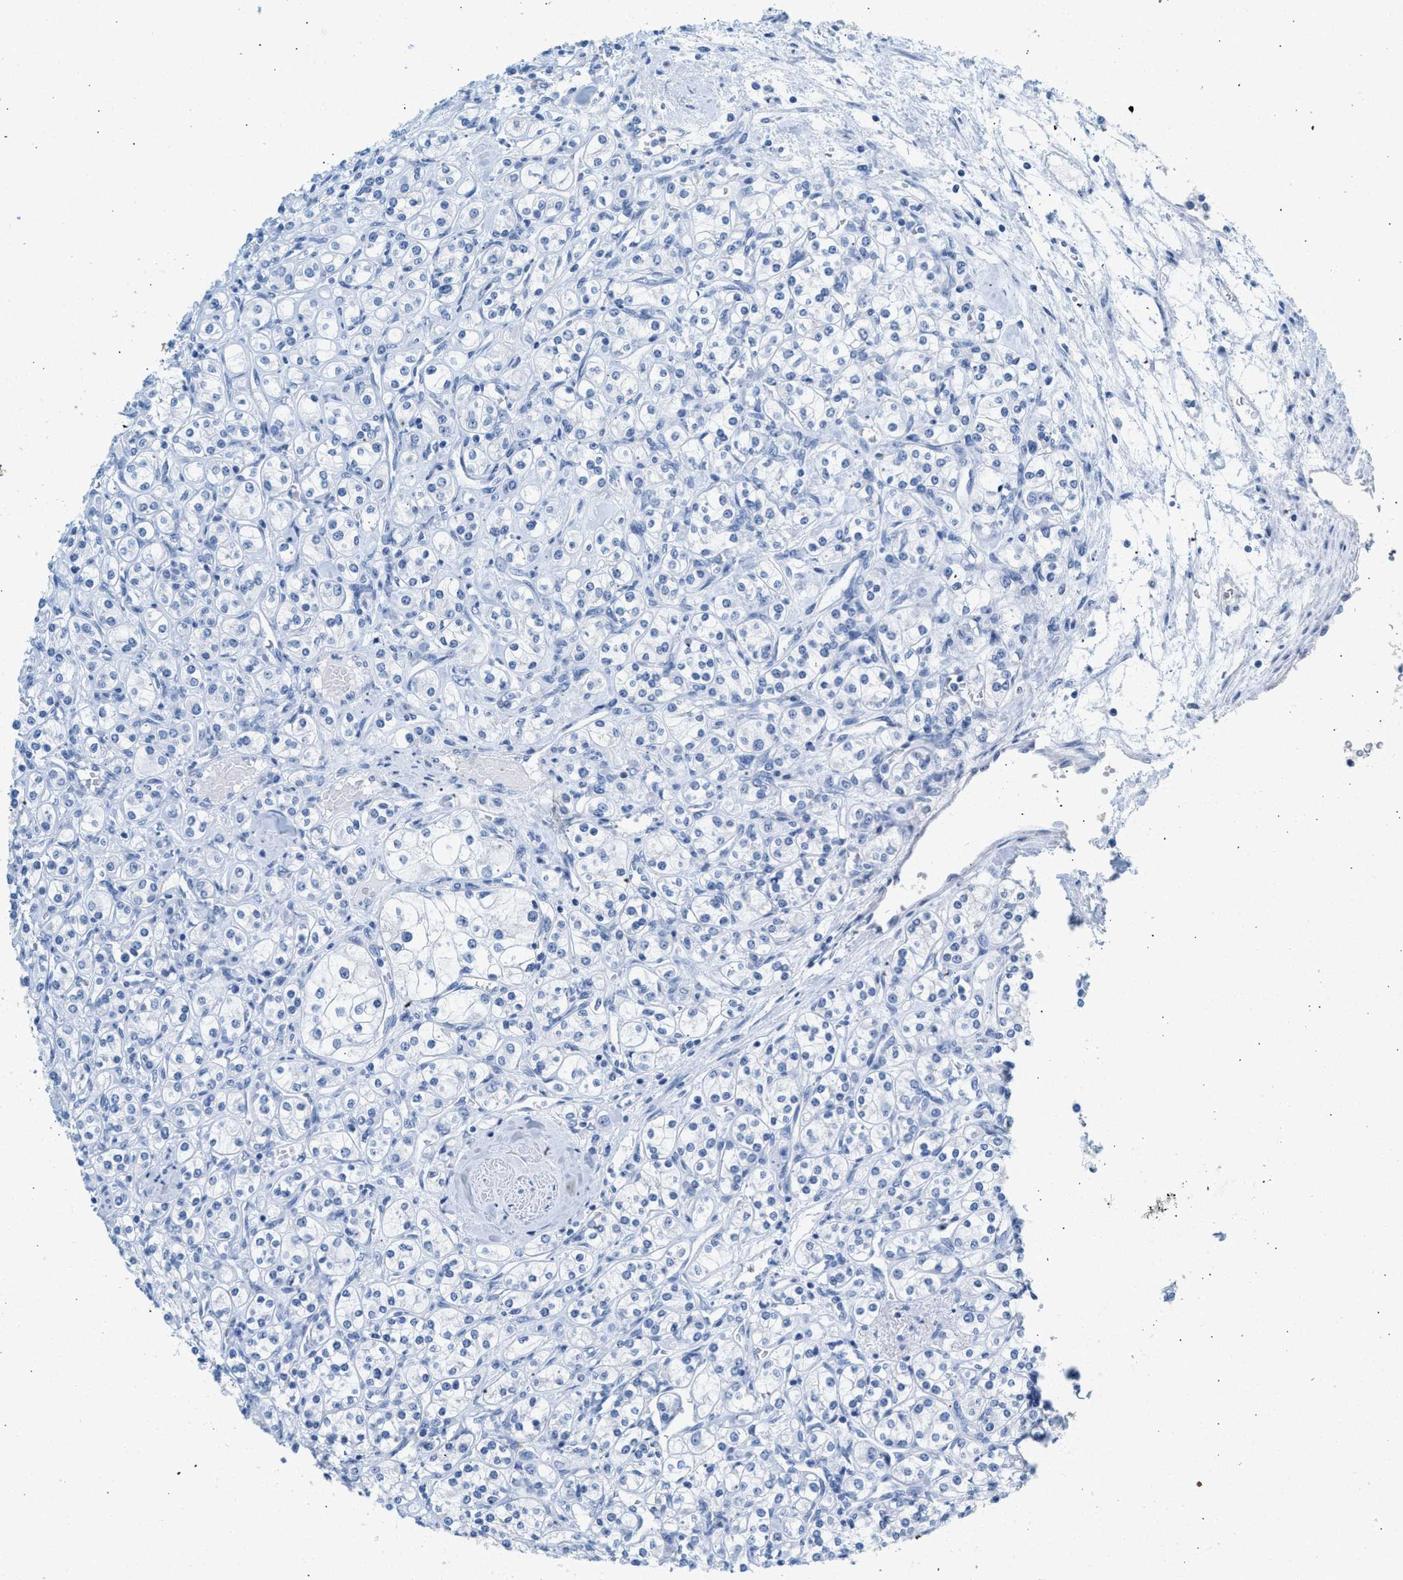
{"staining": {"intensity": "negative", "quantity": "none", "location": "none"}, "tissue": "renal cancer", "cell_type": "Tumor cells", "image_type": "cancer", "snomed": [{"axis": "morphology", "description": "Adenocarcinoma, NOS"}, {"axis": "topography", "description": "Kidney"}], "caption": "IHC of human adenocarcinoma (renal) exhibits no positivity in tumor cells. (DAB immunohistochemistry (IHC), high magnification).", "gene": "HHATL", "patient": {"sex": "male", "age": 77}}